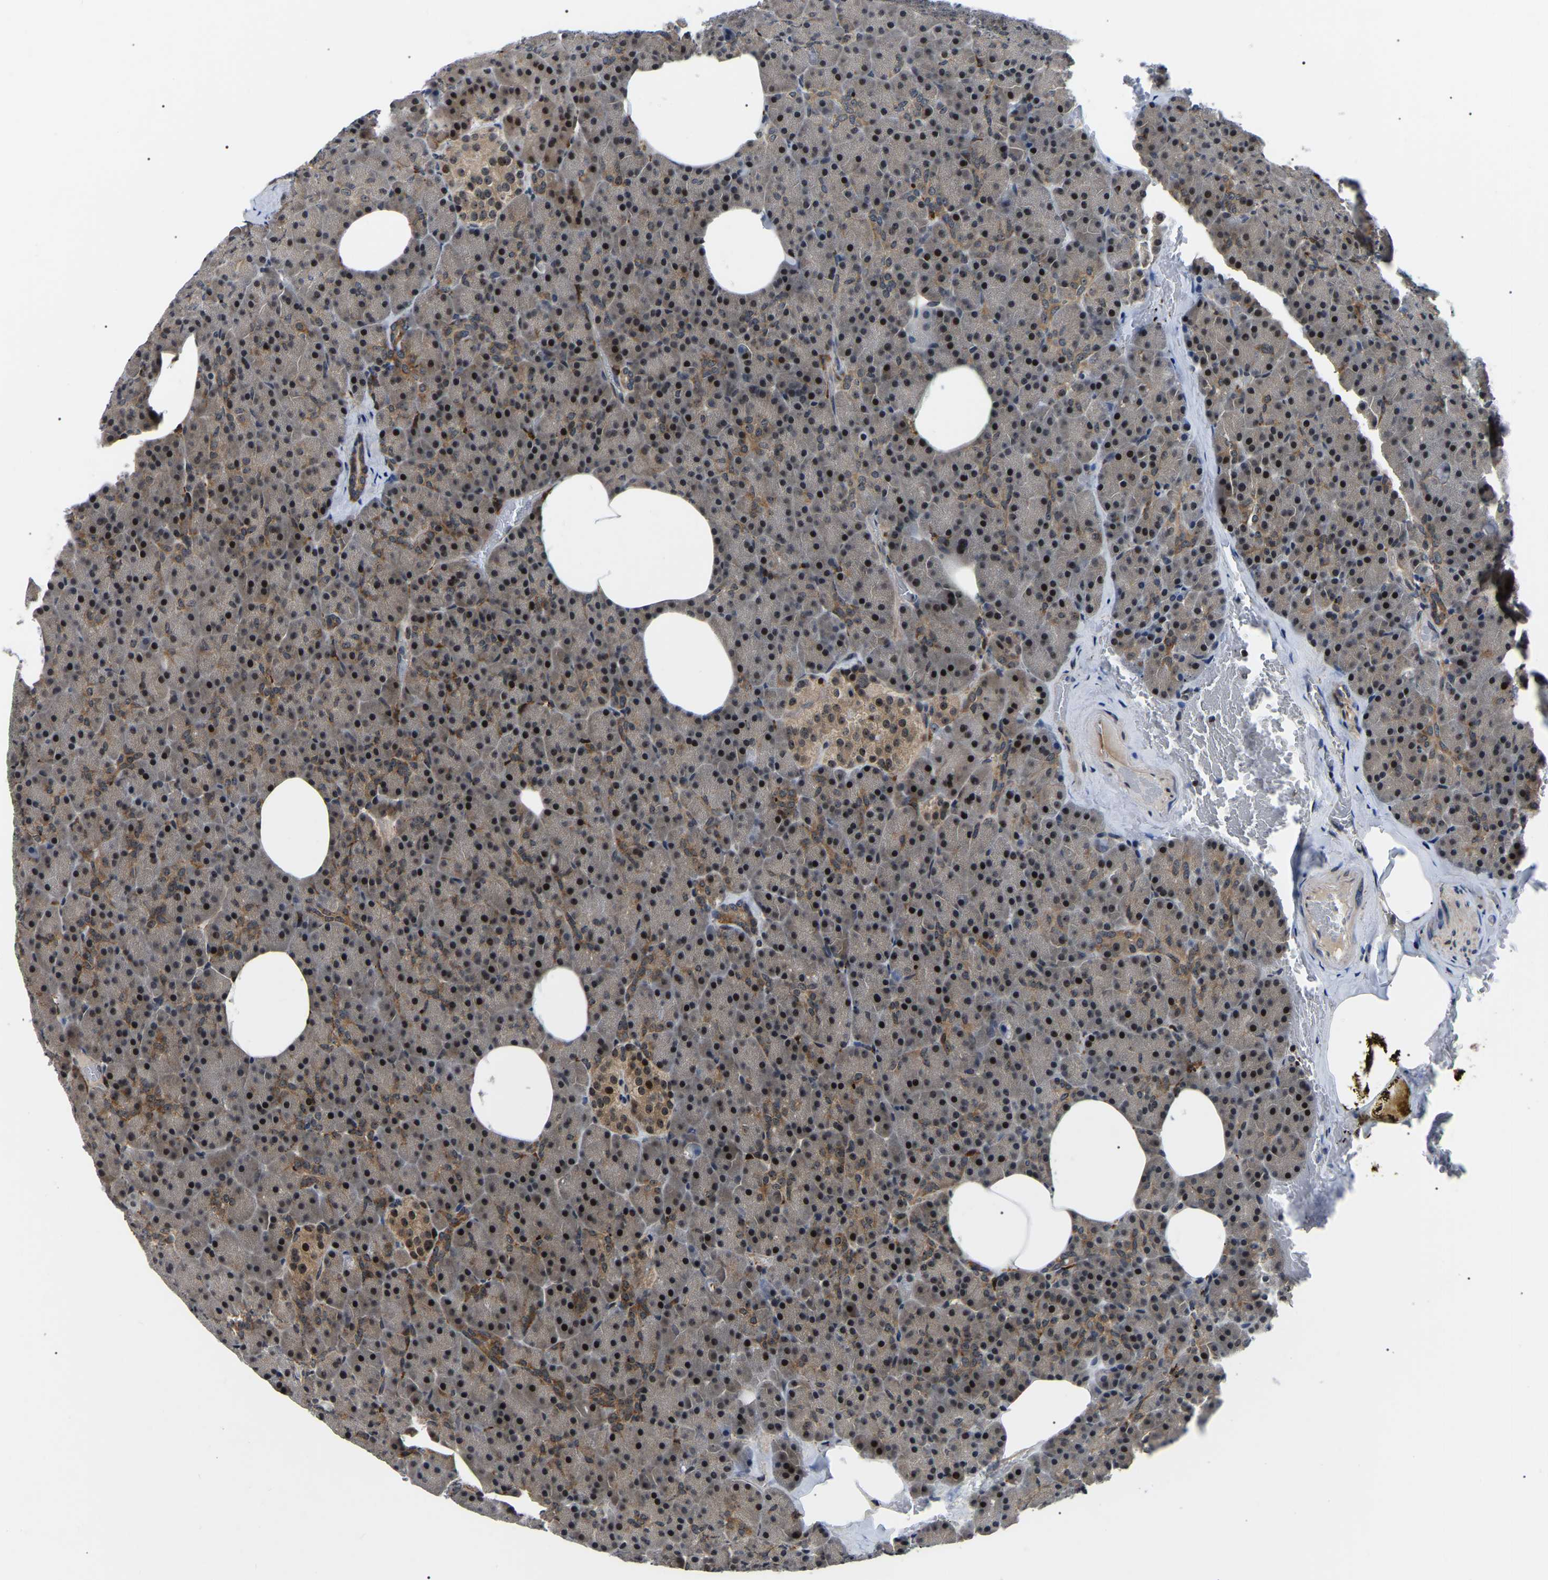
{"staining": {"intensity": "strong", "quantity": ">75%", "location": "cytoplasmic/membranous,nuclear"}, "tissue": "pancreas", "cell_type": "Exocrine glandular cells", "image_type": "normal", "snomed": [{"axis": "morphology", "description": "Normal tissue, NOS"}, {"axis": "topography", "description": "Pancreas"}], "caption": "Immunohistochemical staining of unremarkable human pancreas displays high levels of strong cytoplasmic/membranous,nuclear expression in approximately >75% of exocrine glandular cells.", "gene": "RRP1B", "patient": {"sex": "female", "age": 35}}